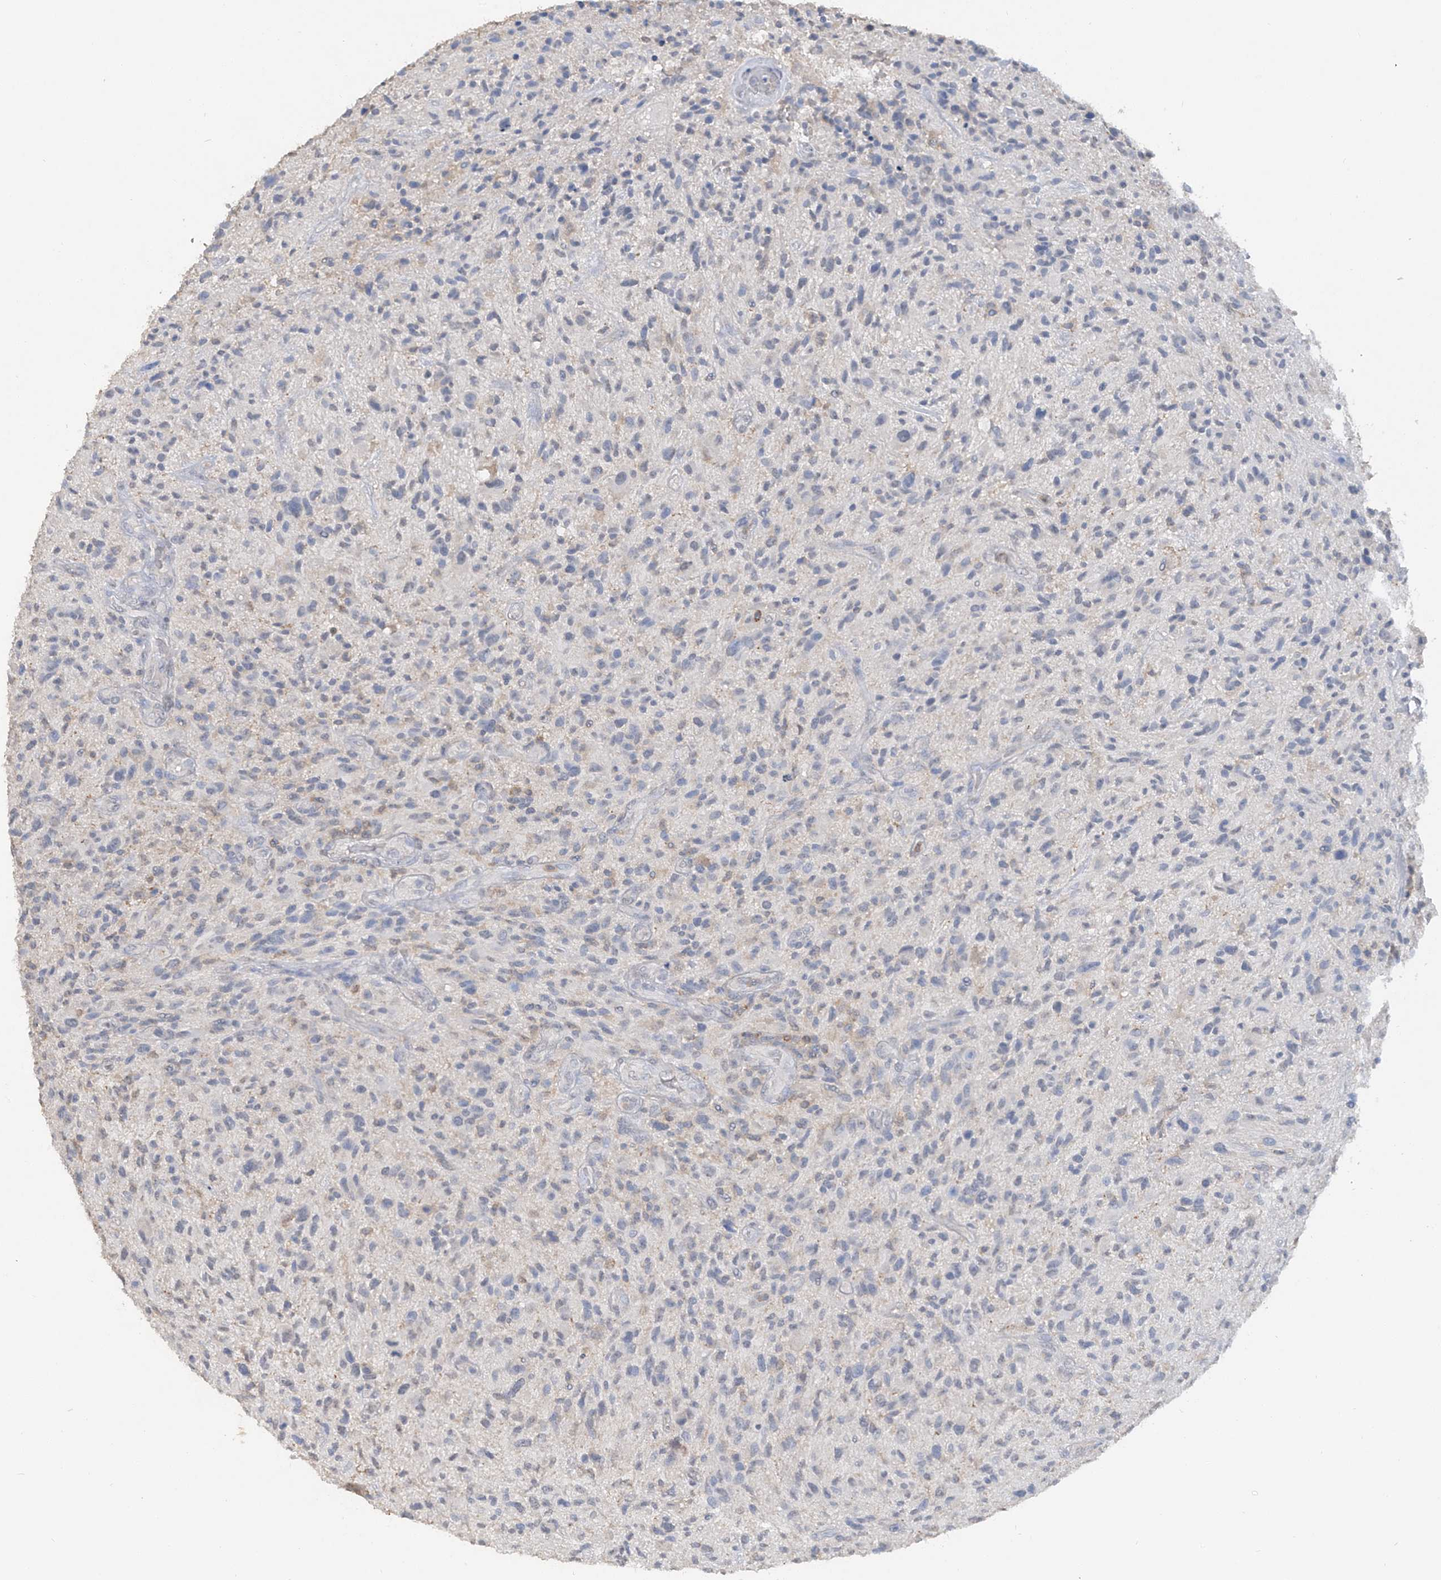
{"staining": {"intensity": "negative", "quantity": "none", "location": "none"}, "tissue": "glioma", "cell_type": "Tumor cells", "image_type": "cancer", "snomed": [{"axis": "morphology", "description": "Glioma, malignant, High grade"}, {"axis": "topography", "description": "Brain"}], "caption": "High magnification brightfield microscopy of malignant glioma (high-grade) stained with DAB (brown) and counterstained with hematoxylin (blue): tumor cells show no significant positivity.", "gene": "HAS3", "patient": {"sex": "male", "age": 47}}